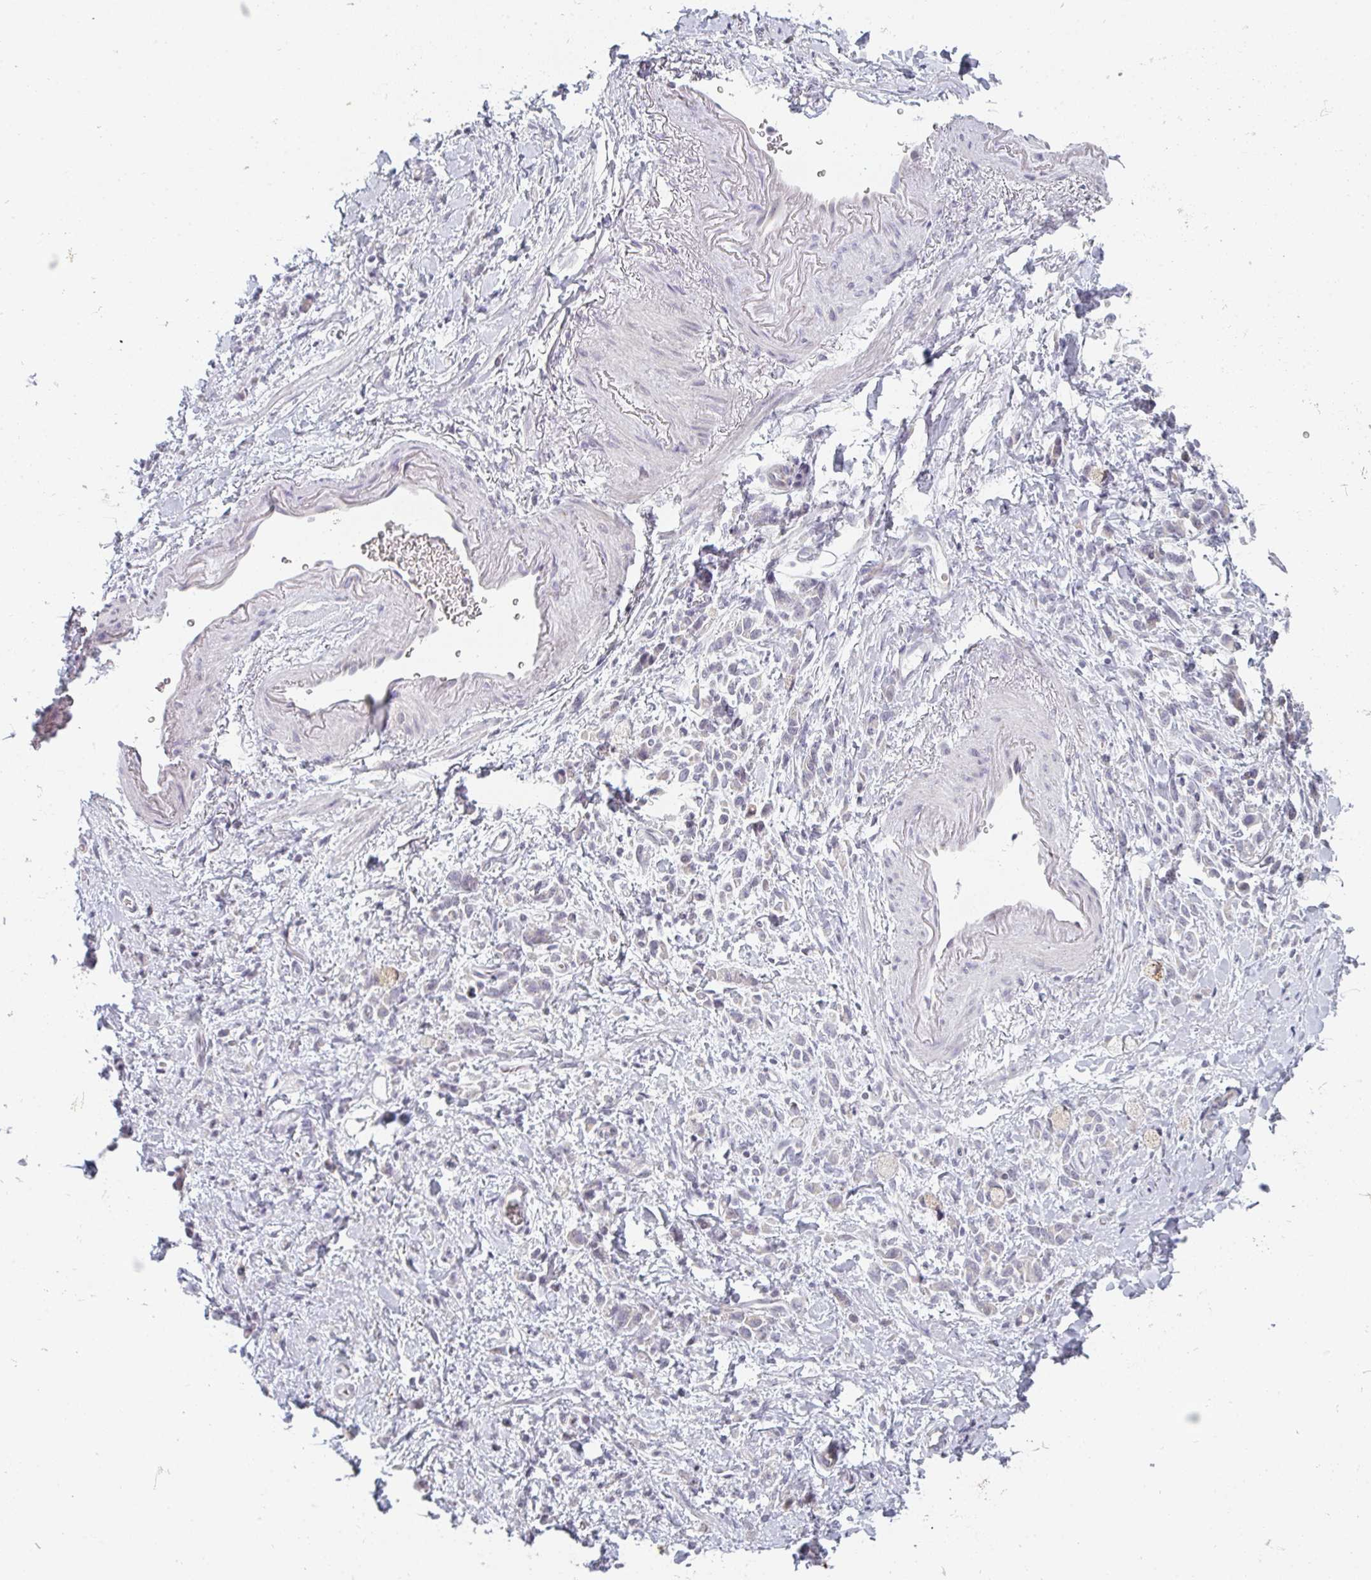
{"staining": {"intensity": "negative", "quantity": "none", "location": "none"}, "tissue": "stomach cancer", "cell_type": "Tumor cells", "image_type": "cancer", "snomed": [{"axis": "morphology", "description": "Adenocarcinoma, NOS"}, {"axis": "topography", "description": "Stomach"}], "caption": "Tumor cells show no significant protein expression in stomach cancer (adenocarcinoma).", "gene": "RBBP6", "patient": {"sex": "male", "age": 77}}